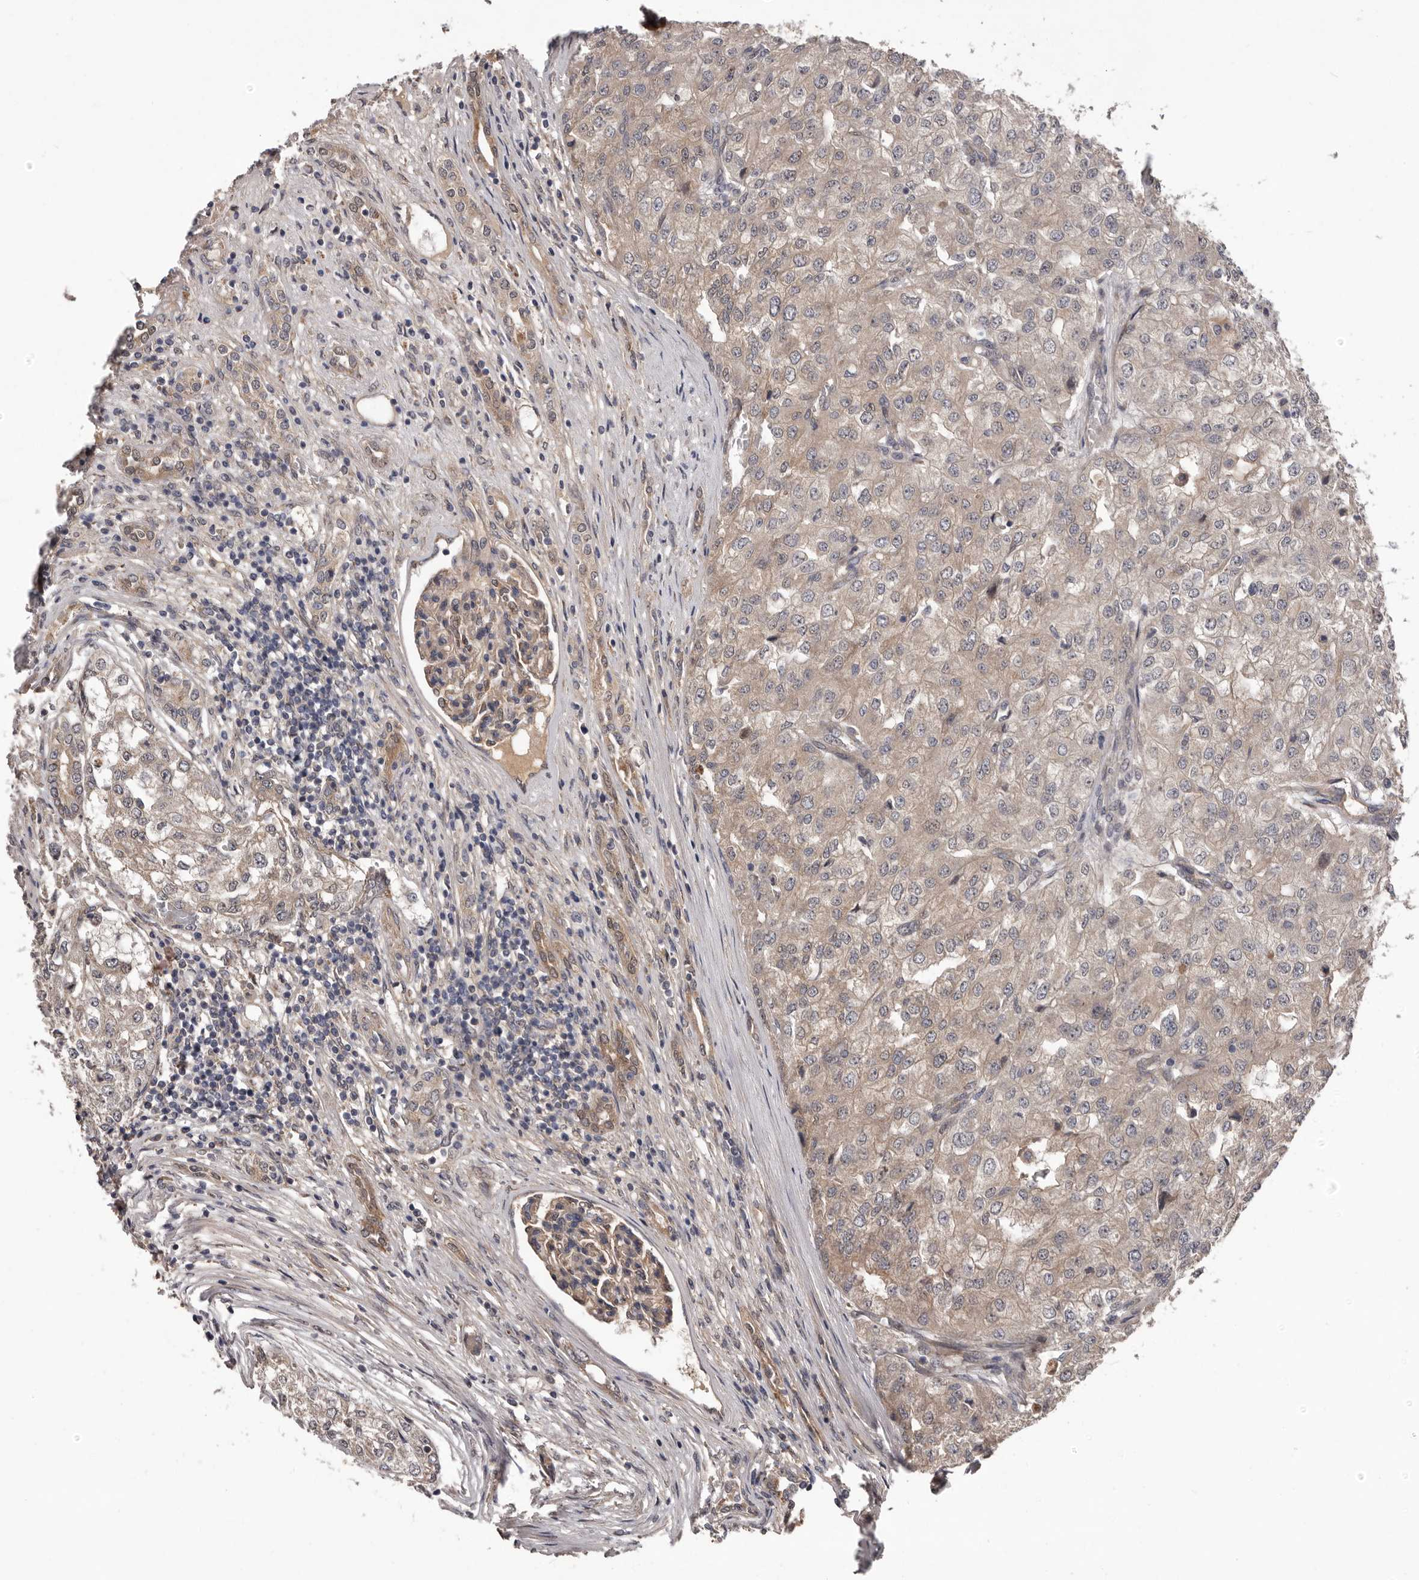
{"staining": {"intensity": "weak", "quantity": "<25%", "location": "cytoplasmic/membranous"}, "tissue": "renal cancer", "cell_type": "Tumor cells", "image_type": "cancer", "snomed": [{"axis": "morphology", "description": "Adenocarcinoma, NOS"}, {"axis": "topography", "description": "Kidney"}], "caption": "Human renal cancer (adenocarcinoma) stained for a protein using immunohistochemistry (IHC) reveals no positivity in tumor cells.", "gene": "PRKD1", "patient": {"sex": "female", "age": 54}}